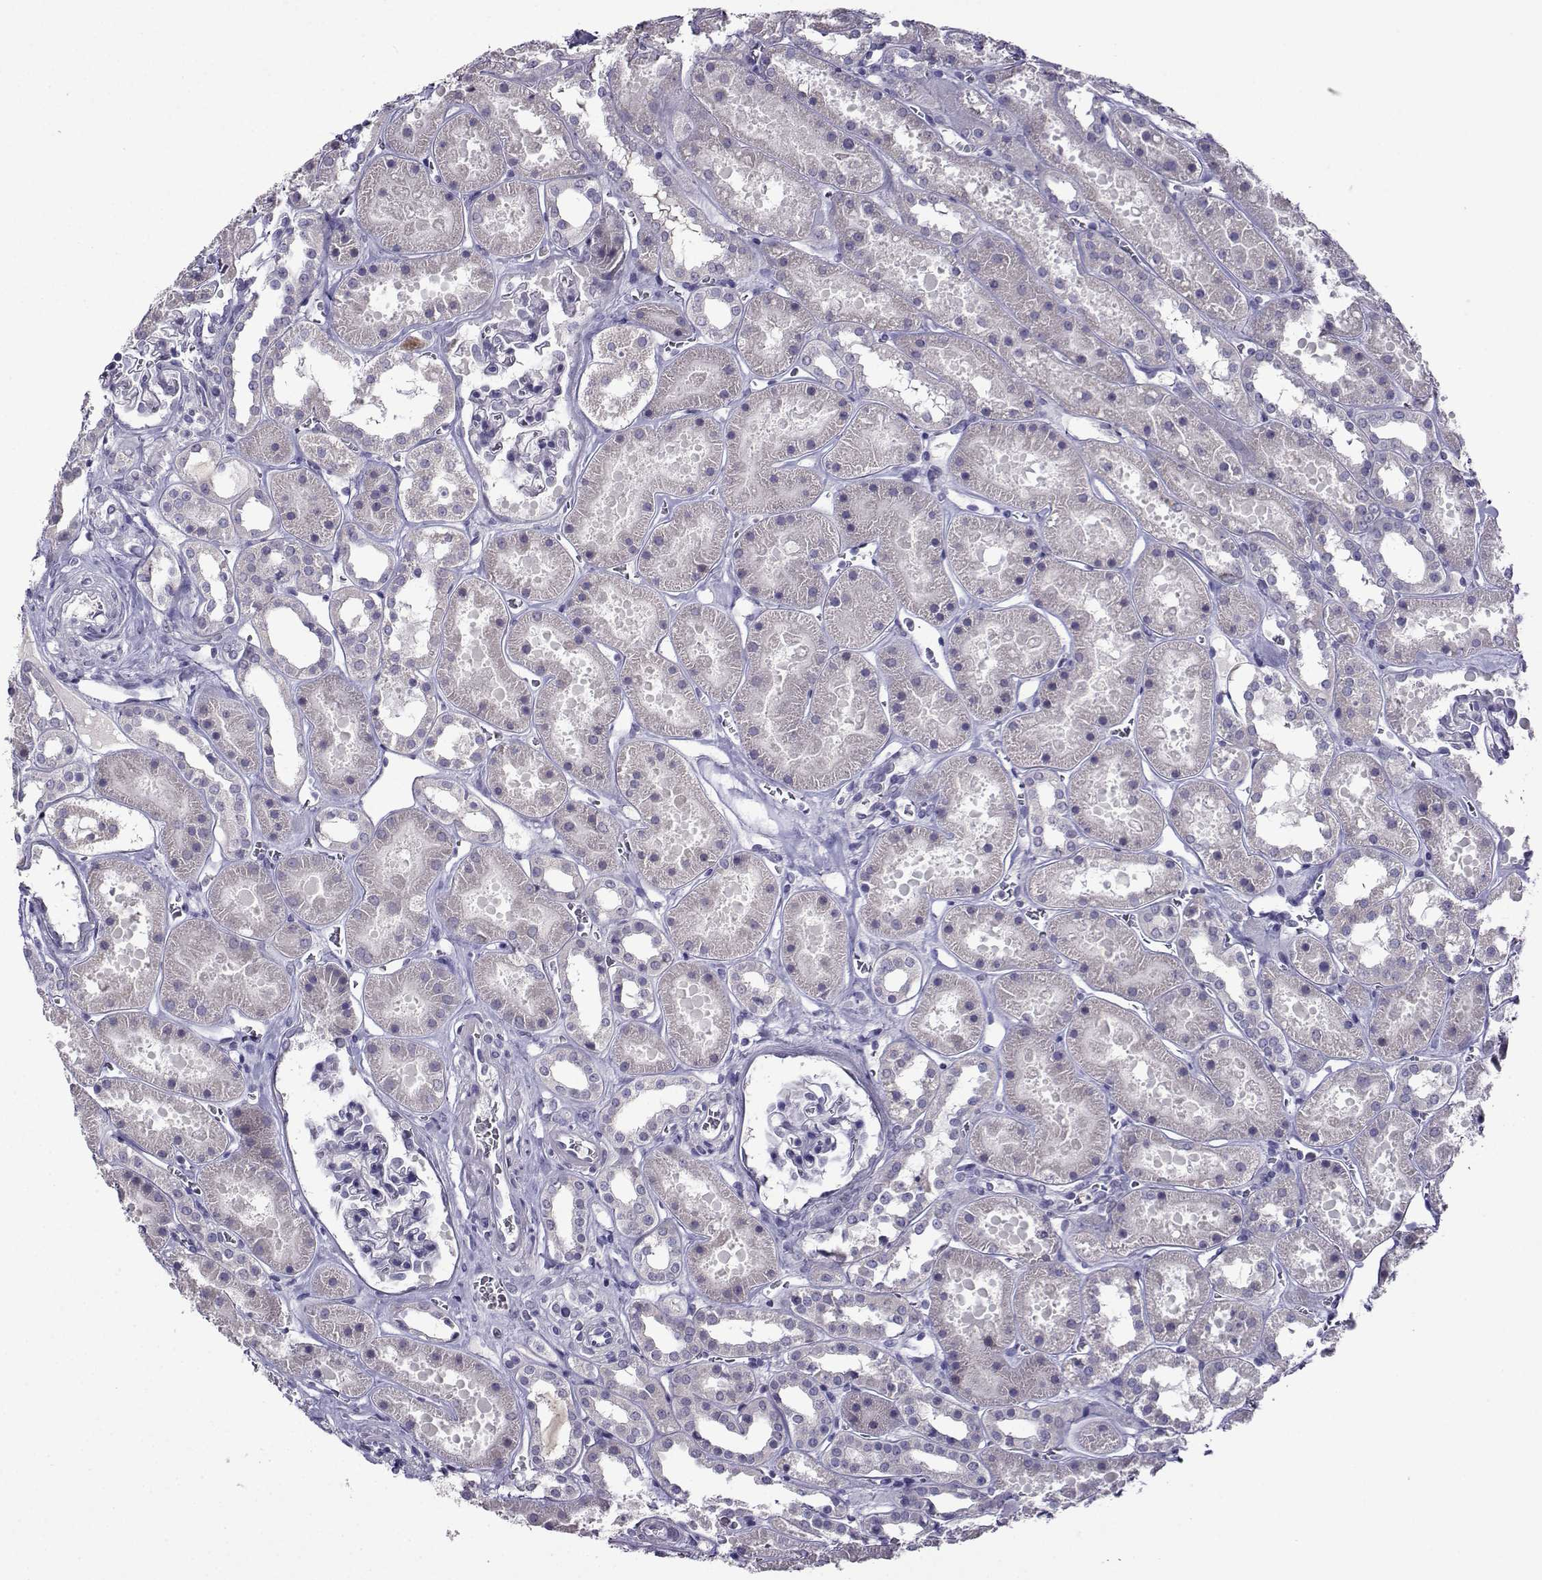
{"staining": {"intensity": "negative", "quantity": "none", "location": "none"}, "tissue": "kidney", "cell_type": "Cells in glomeruli", "image_type": "normal", "snomed": [{"axis": "morphology", "description": "Normal tissue, NOS"}, {"axis": "topography", "description": "Kidney"}], "caption": "DAB immunohistochemical staining of normal human kidney exhibits no significant expression in cells in glomeruli.", "gene": "CRYBB1", "patient": {"sex": "female", "age": 41}}